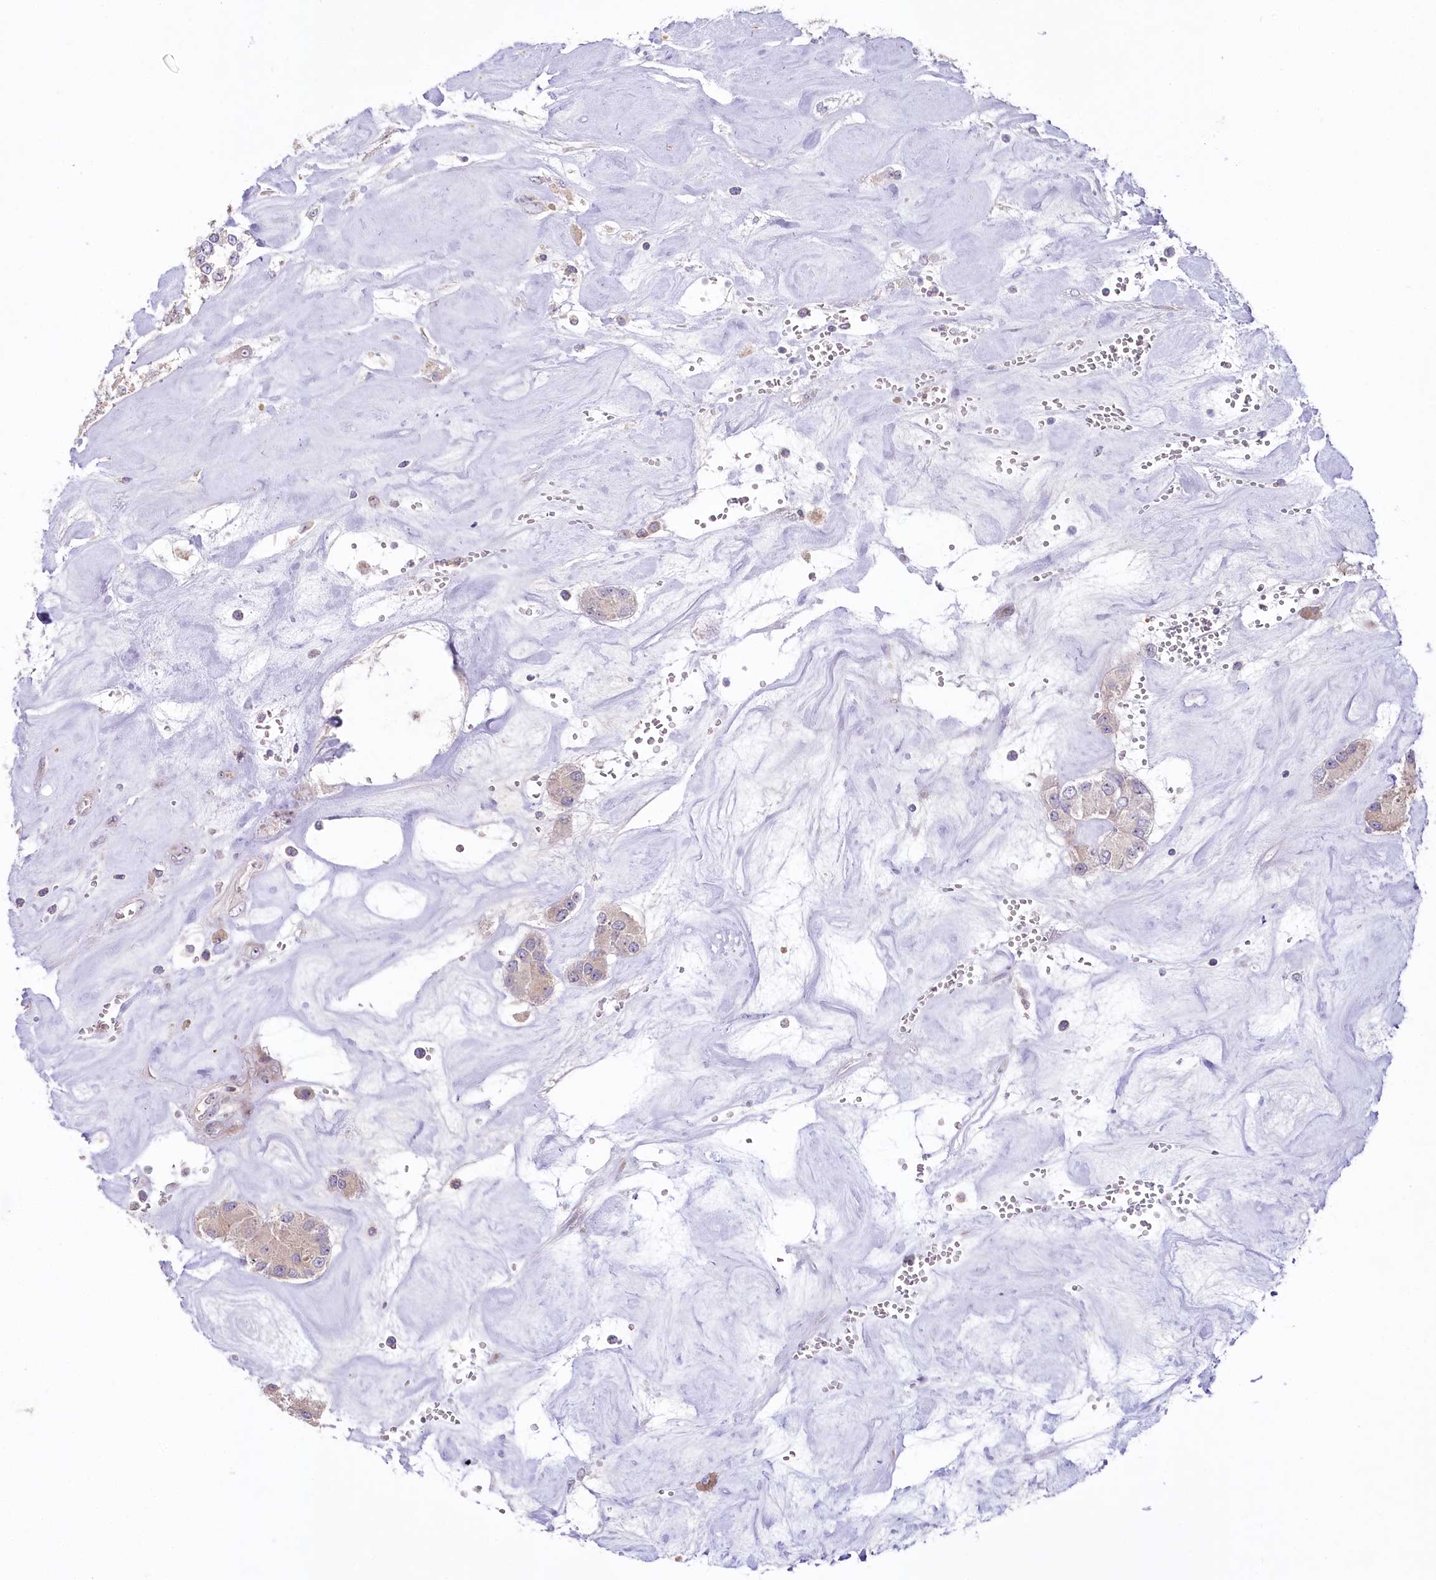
{"staining": {"intensity": "weak", "quantity": "<25%", "location": "cytoplasmic/membranous"}, "tissue": "carcinoid", "cell_type": "Tumor cells", "image_type": "cancer", "snomed": [{"axis": "morphology", "description": "Carcinoid, malignant, NOS"}, {"axis": "topography", "description": "Pancreas"}], "caption": "This is an immunohistochemistry micrograph of human carcinoid. There is no staining in tumor cells.", "gene": "SLC6A11", "patient": {"sex": "male", "age": 41}}